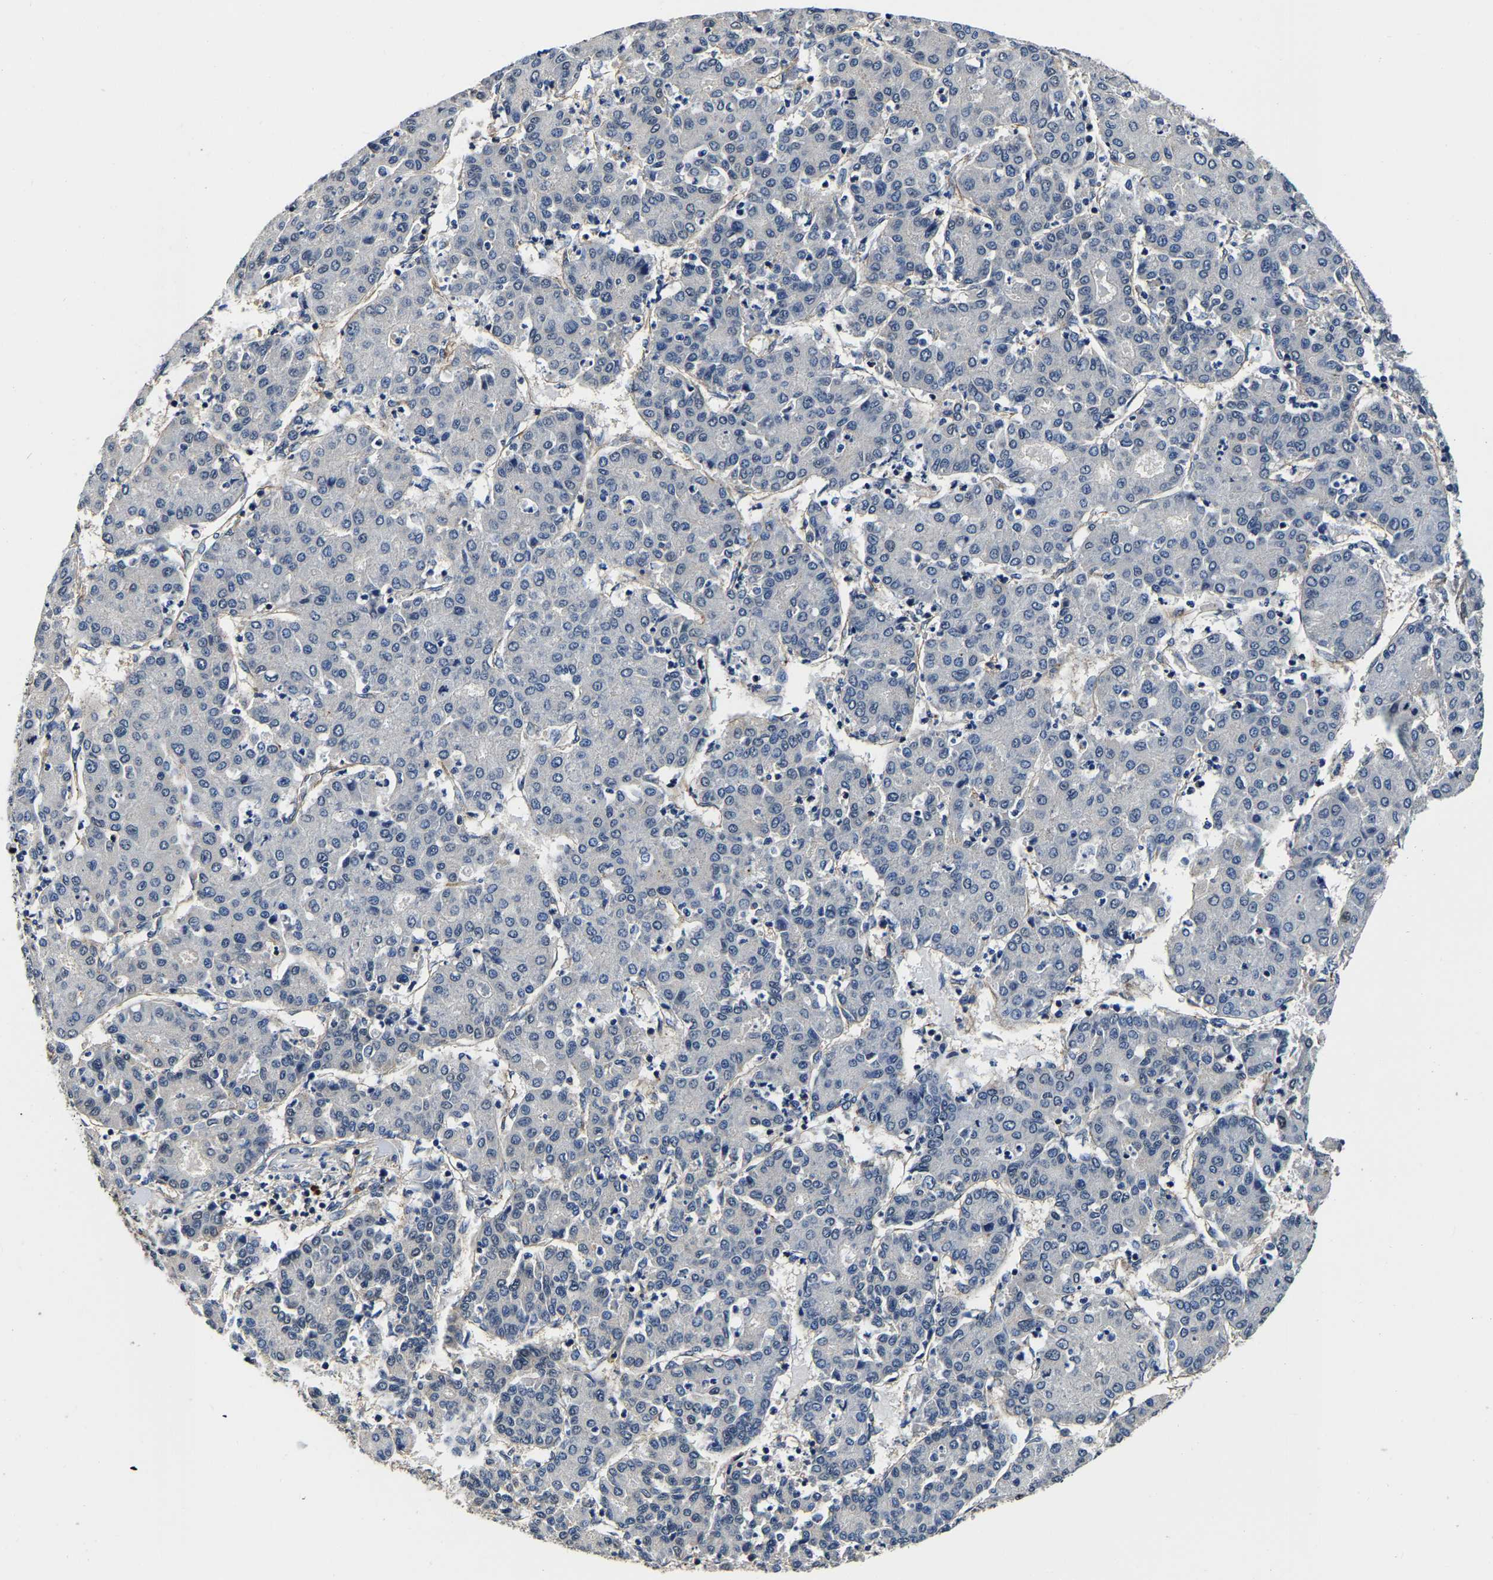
{"staining": {"intensity": "negative", "quantity": "none", "location": "none"}, "tissue": "liver cancer", "cell_type": "Tumor cells", "image_type": "cancer", "snomed": [{"axis": "morphology", "description": "Carcinoma, Hepatocellular, NOS"}, {"axis": "topography", "description": "Liver"}], "caption": "A photomicrograph of human hepatocellular carcinoma (liver) is negative for staining in tumor cells.", "gene": "SH3GLB1", "patient": {"sex": "male", "age": 65}}